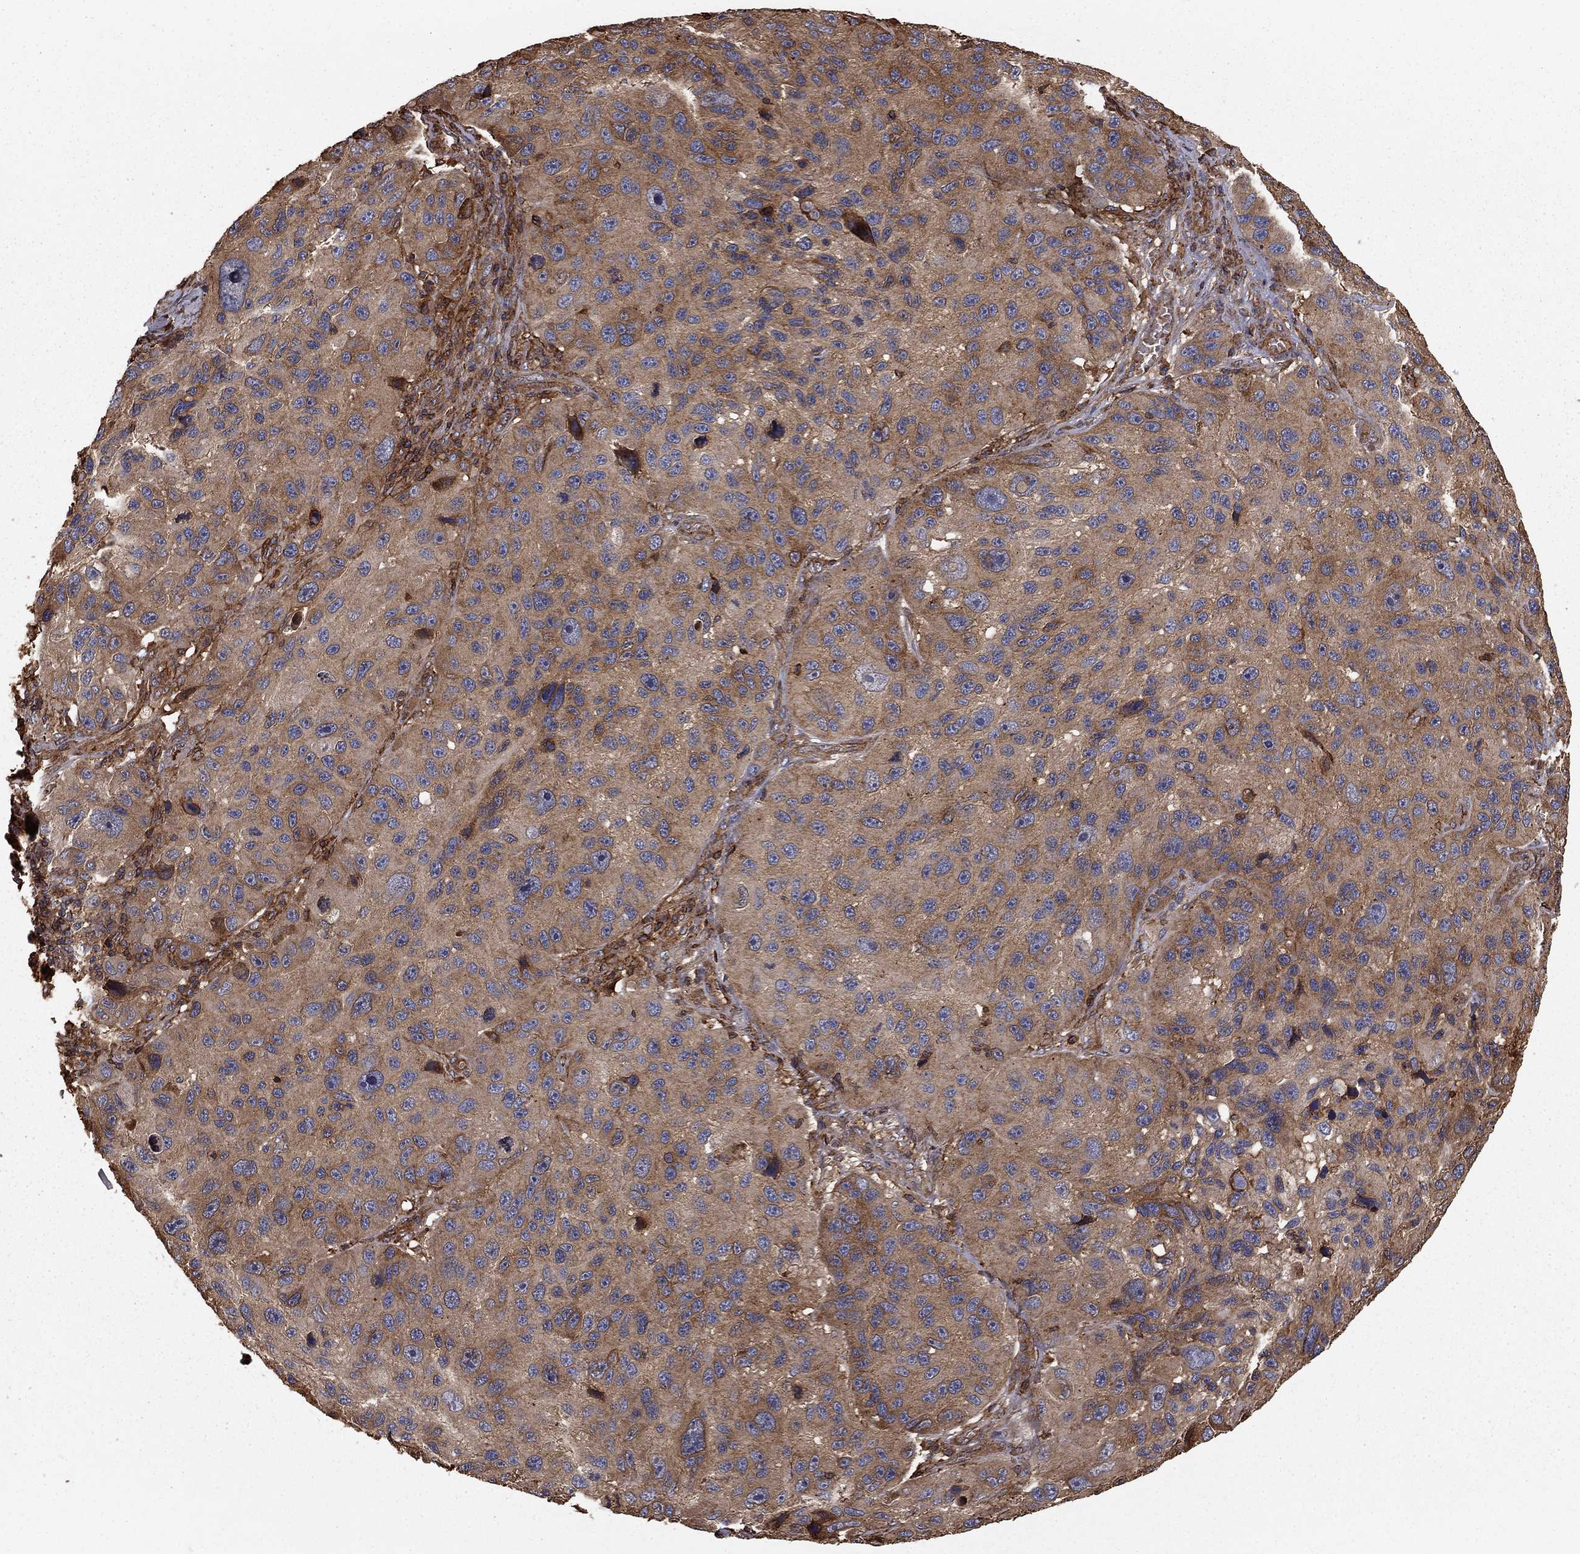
{"staining": {"intensity": "weak", "quantity": "25%-75%", "location": "cytoplasmic/membranous"}, "tissue": "melanoma", "cell_type": "Tumor cells", "image_type": "cancer", "snomed": [{"axis": "morphology", "description": "Malignant melanoma, NOS"}, {"axis": "topography", "description": "Skin"}], "caption": "Weak cytoplasmic/membranous positivity for a protein is seen in approximately 25%-75% of tumor cells of malignant melanoma using immunohistochemistry (IHC).", "gene": "HABP4", "patient": {"sex": "male", "age": 53}}